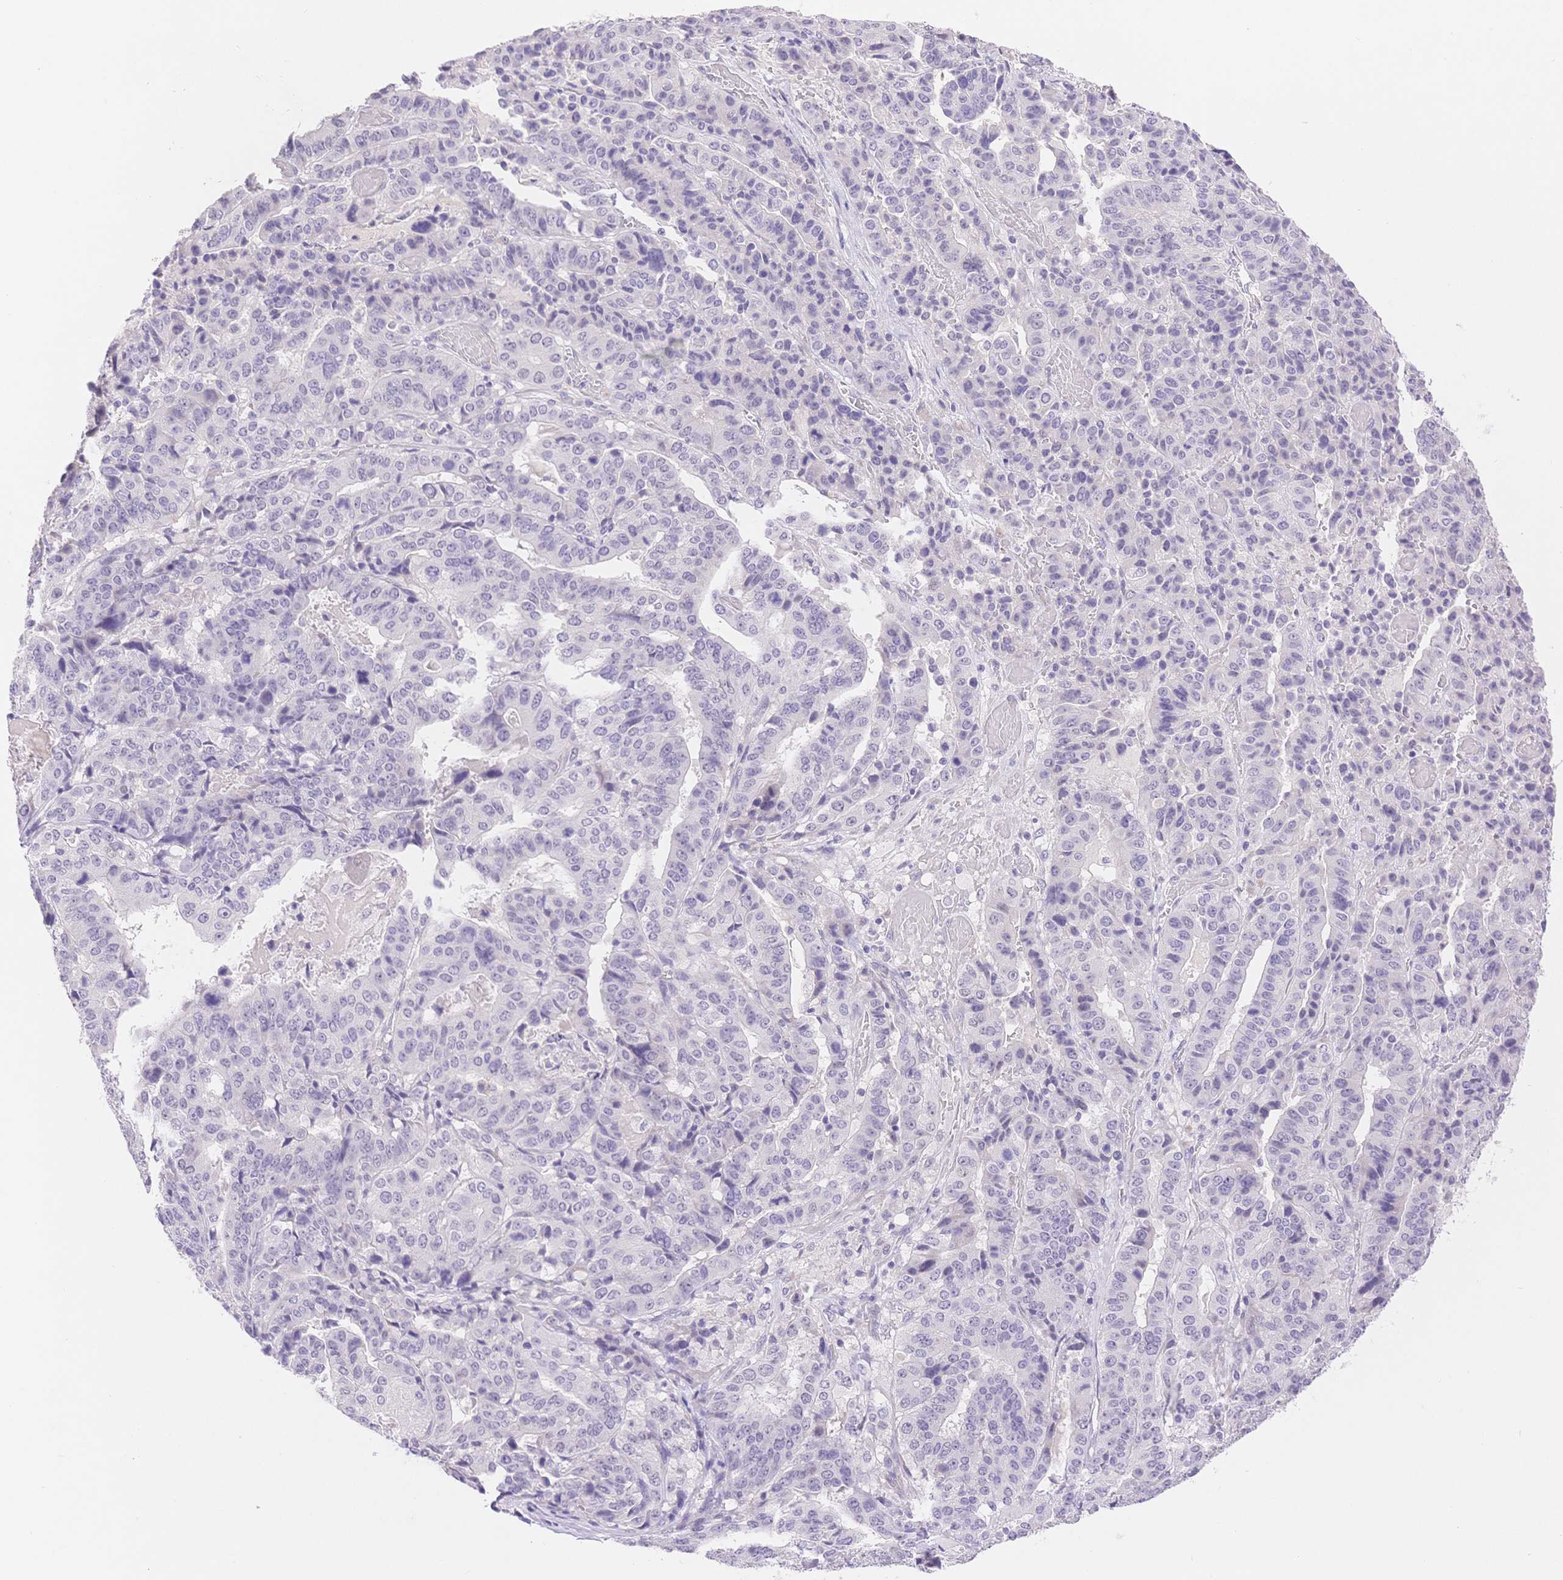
{"staining": {"intensity": "negative", "quantity": "none", "location": "none"}, "tissue": "stomach cancer", "cell_type": "Tumor cells", "image_type": "cancer", "snomed": [{"axis": "morphology", "description": "Adenocarcinoma, NOS"}, {"axis": "topography", "description": "Stomach"}], "caption": "This is an IHC image of stomach cancer. There is no positivity in tumor cells.", "gene": "MYOM1", "patient": {"sex": "male", "age": 48}}